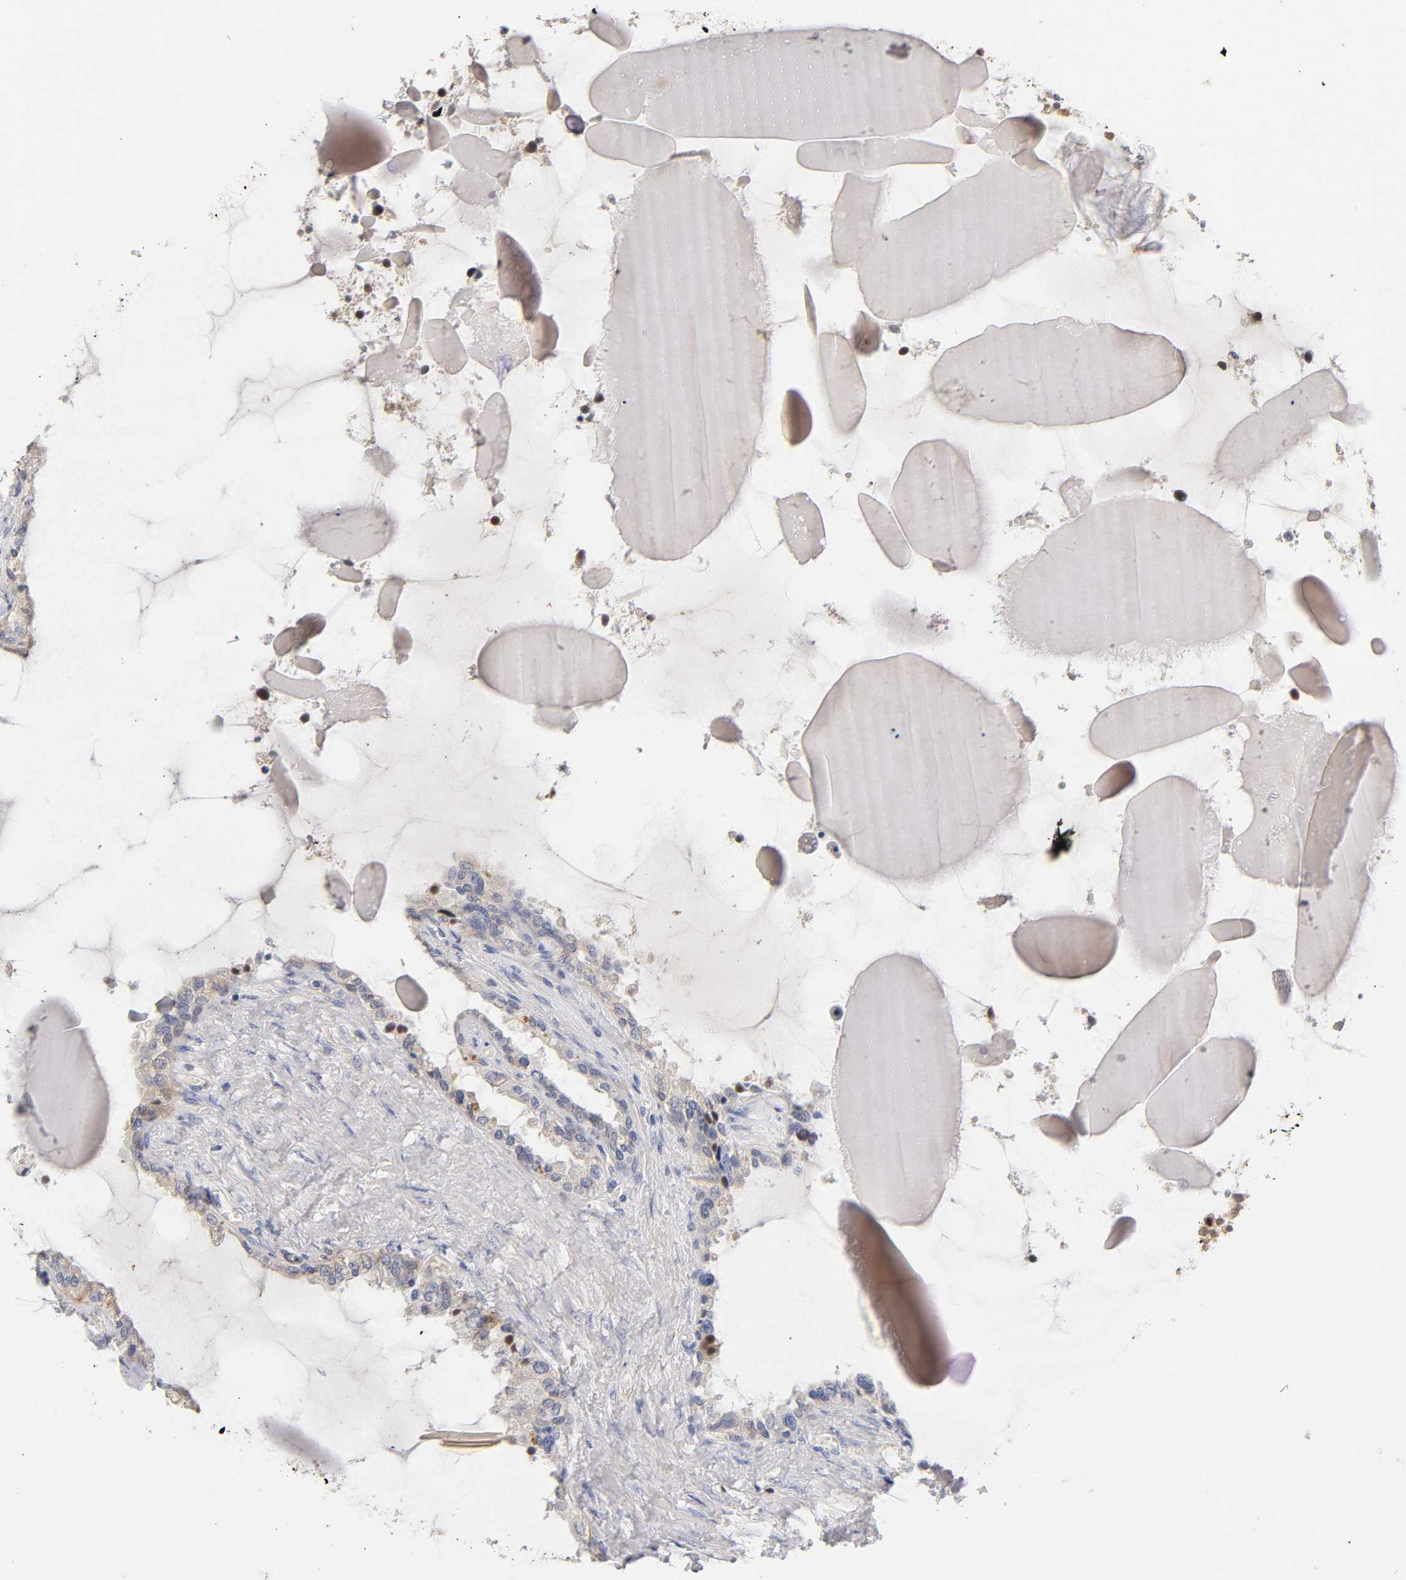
{"staining": {"intensity": "negative", "quantity": "none", "location": "none"}, "tissue": "seminal vesicle", "cell_type": "Glandular cells", "image_type": "normal", "snomed": [{"axis": "morphology", "description": "Normal tissue, NOS"}, {"axis": "morphology", "description": "Inflammation, NOS"}, {"axis": "topography", "description": "Urinary bladder"}, {"axis": "topography", "description": "Prostate"}, {"axis": "topography", "description": "Seminal veicle"}], "caption": "High power microscopy micrograph of an immunohistochemistry (IHC) micrograph of unremarkable seminal vesicle, revealing no significant staining in glandular cells.", "gene": "LAMB1", "patient": {"sex": "male", "age": 82}}